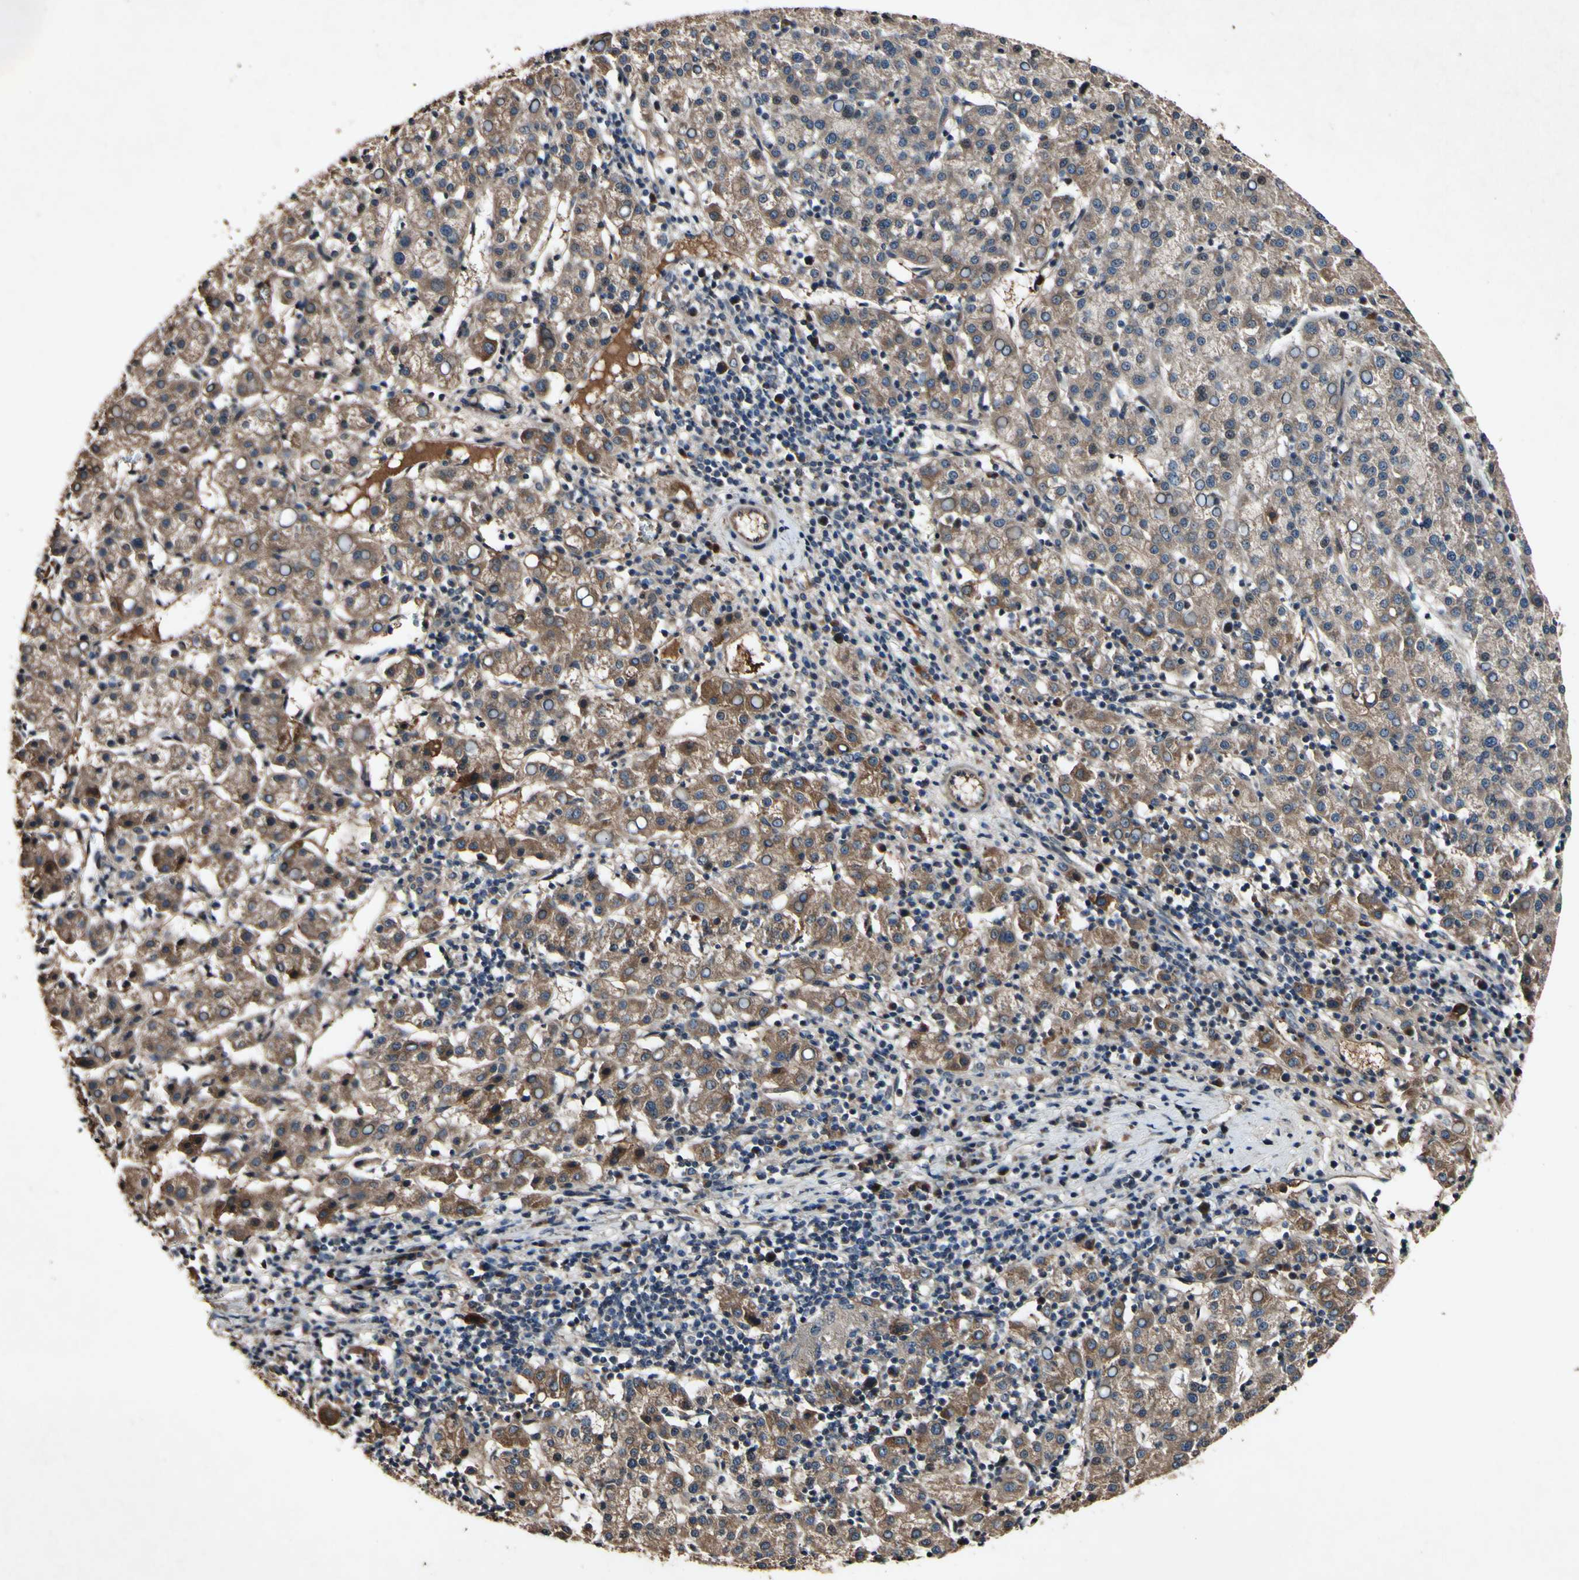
{"staining": {"intensity": "moderate", "quantity": ">75%", "location": "cytoplasmic/membranous"}, "tissue": "liver cancer", "cell_type": "Tumor cells", "image_type": "cancer", "snomed": [{"axis": "morphology", "description": "Carcinoma, Hepatocellular, NOS"}, {"axis": "topography", "description": "Liver"}], "caption": "A brown stain shows moderate cytoplasmic/membranous positivity of a protein in liver hepatocellular carcinoma tumor cells. (DAB (3,3'-diaminobenzidine) IHC, brown staining for protein, blue staining for nuclei).", "gene": "PLAT", "patient": {"sex": "female", "age": 58}}